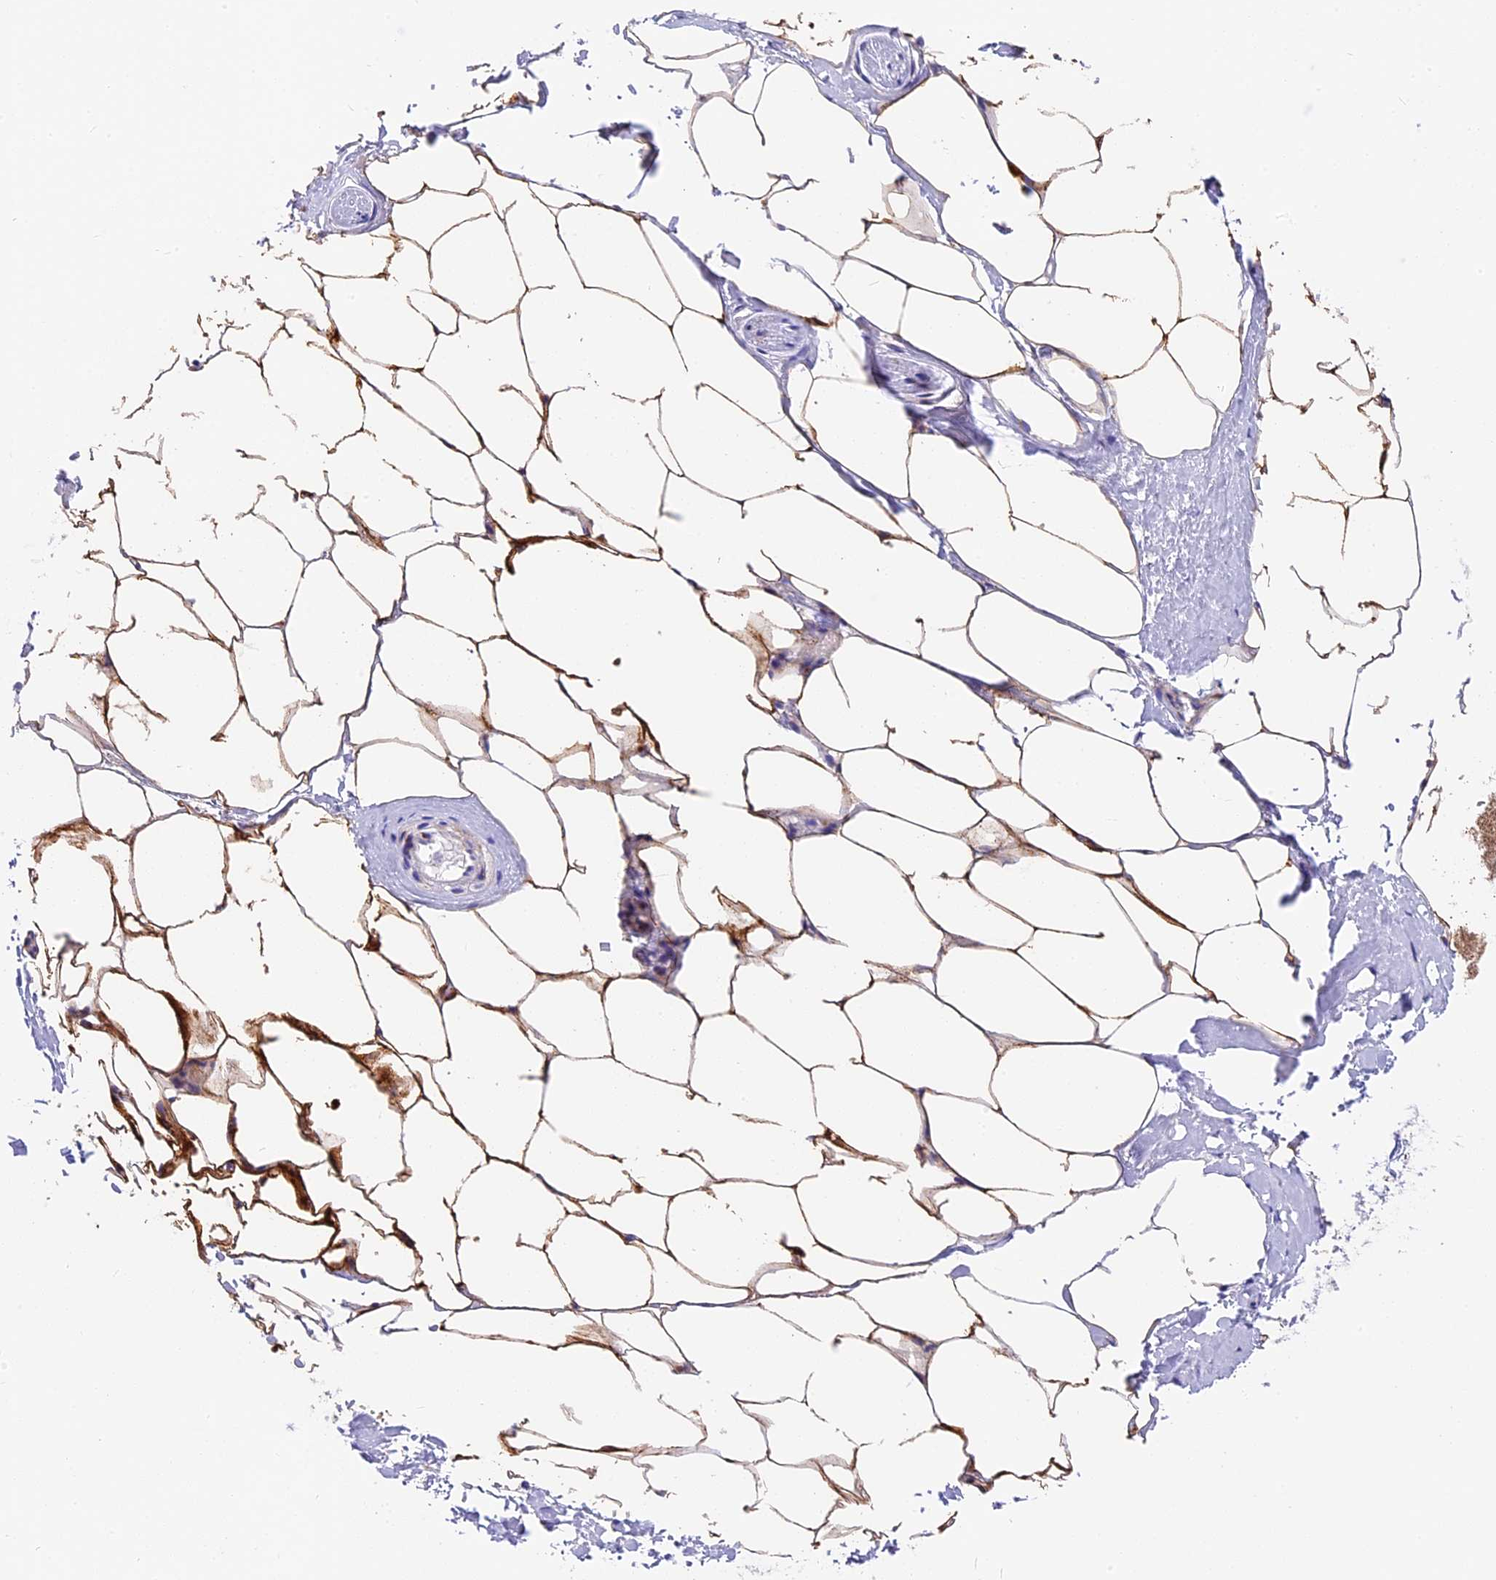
{"staining": {"intensity": "strong", "quantity": ">75%", "location": "cytoplasmic/membranous"}, "tissue": "adipose tissue", "cell_type": "Adipocytes", "image_type": "normal", "snomed": [{"axis": "morphology", "description": "Normal tissue, NOS"}, {"axis": "morphology", "description": "Adenocarcinoma, Low grade"}, {"axis": "topography", "description": "Prostate"}, {"axis": "topography", "description": "Peripheral nerve tissue"}], "caption": "This image demonstrates immunohistochemistry (IHC) staining of normal adipose tissue, with high strong cytoplasmic/membranous expression in approximately >75% of adipocytes.", "gene": "MRAS", "patient": {"sex": "male", "age": 63}}